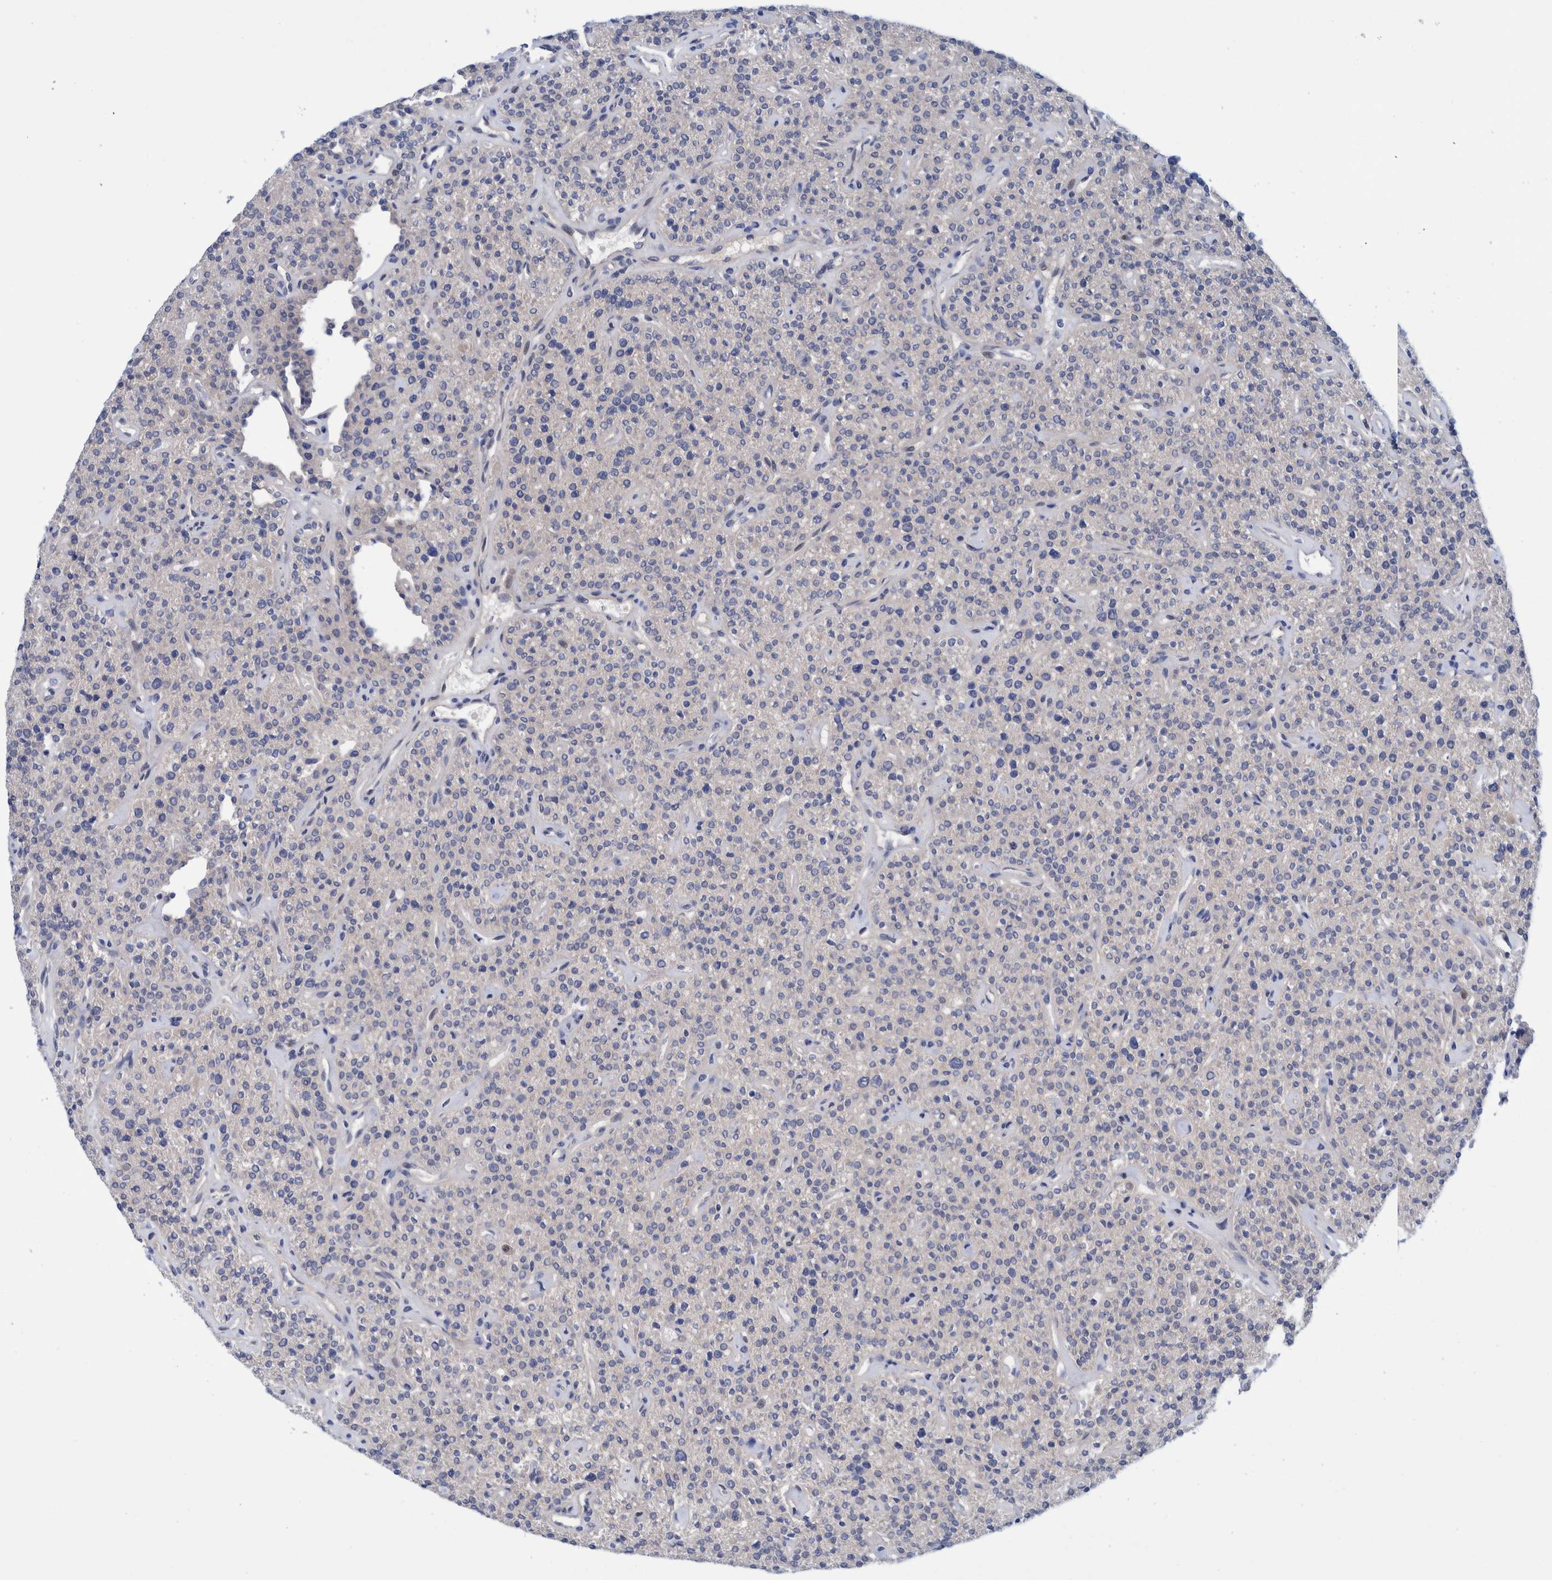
{"staining": {"intensity": "weak", "quantity": "25%-75%", "location": "cytoplasmic/membranous"}, "tissue": "parathyroid gland", "cell_type": "Glandular cells", "image_type": "normal", "snomed": [{"axis": "morphology", "description": "Normal tissue, NOS"}, {"axis": "topography", "description": "Parathyroid gland"}], "caption": "Immunohistochemical staining of unremarkable parathyroid gland demonstrates low levels of weak cytoplasmic/membranous expression in about 25%-75% of glandular cells.", "gene": "PFAS", "patient": {"sex": "male", "age": 46}}